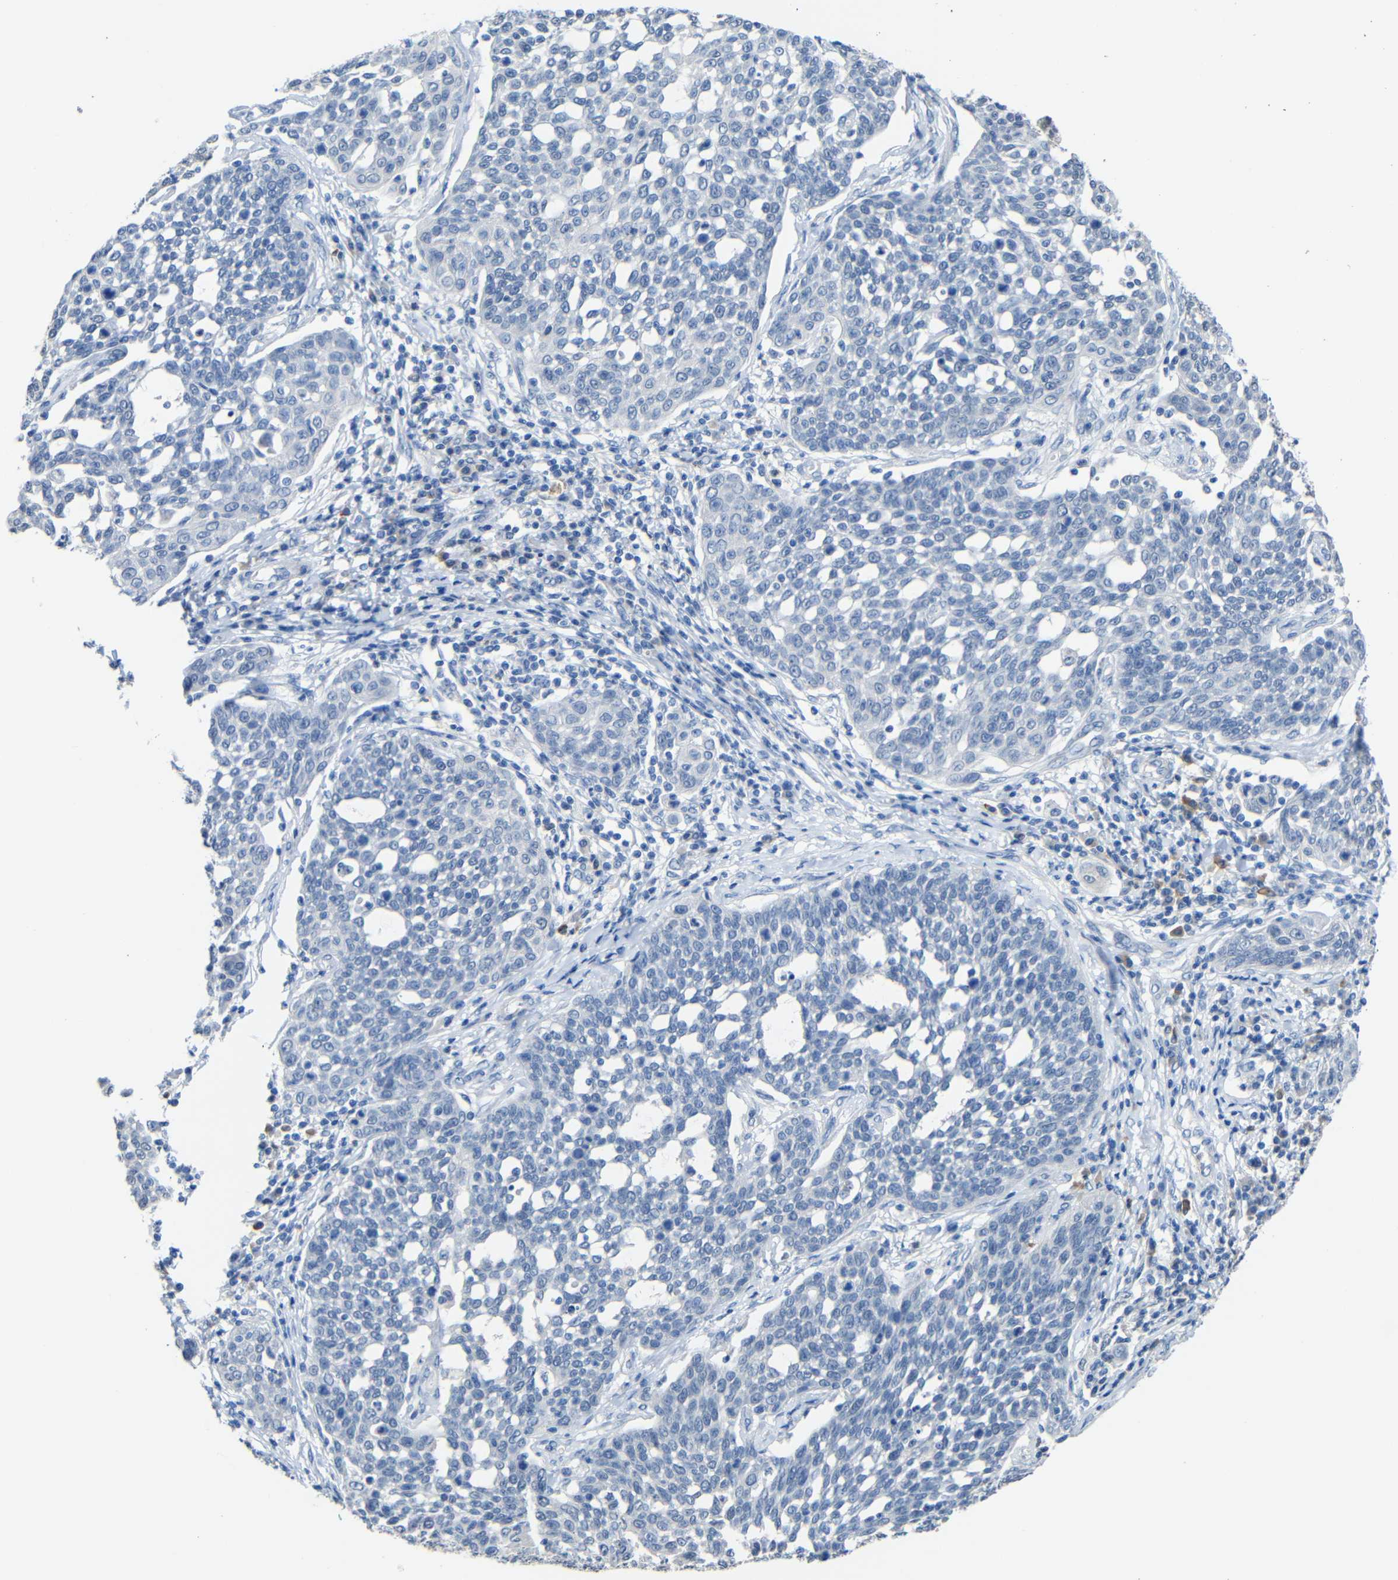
{"staining": {"intensity": "negative", "quantity": "none", "location": "none"}, "tissue": "cervical cancer", "cell_type": "Tumor cells", "image_type": "cancer", "snomed": [{"axis": "morphology", "description": "Squamous cell carcinoma, NOS"}, {"axis": "topography", "description": "Cervix"}], "caption": "Tumor cells are negative for brown protein staining in cervical cancer (squamous cell carcinoma).", "gene": "STBD1", "patient": {"sex": "female", "age": 34}}